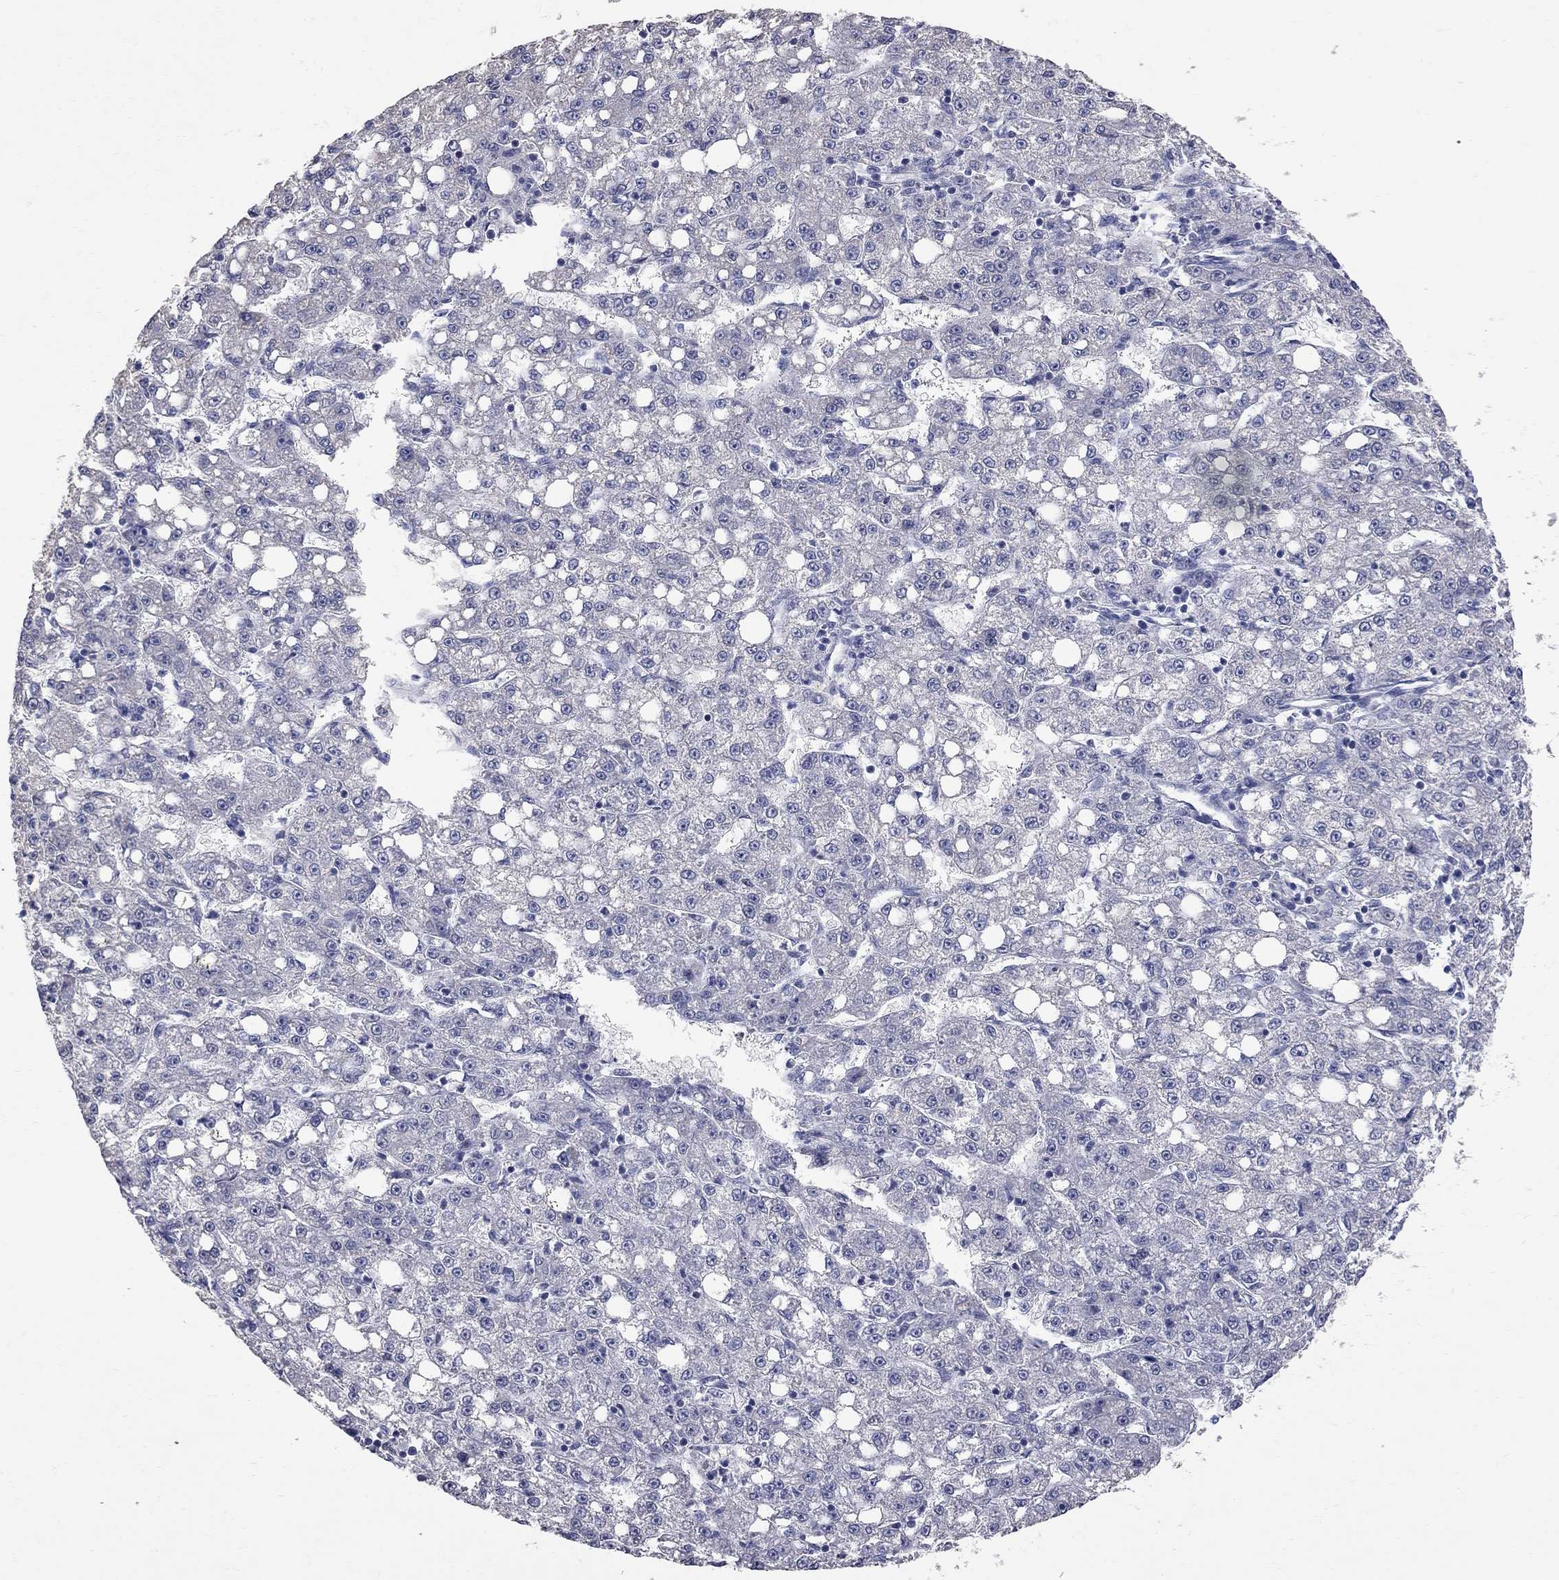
{"staining": {"intensity": "negative", "quantity": "none", "location": "none"}, "tissue": "liver cancer", "cell_type": "Tumor cells", "image_type": "cancer", "snomed": [{"axis": "morphology", "description": "Carcinoma, Hepatocellular, NOS"}, {"axis": "topography", "description": "Liver"}], "caption": "High magnification brightfield microscopy of liver hepatocellular carcinoma stained with DAB (brown) and counterstained with hematoxylin (blue): tumor cells show no significant expression.", "gene": "NOS2", "patient": {"sex": "female", "age": 65}}